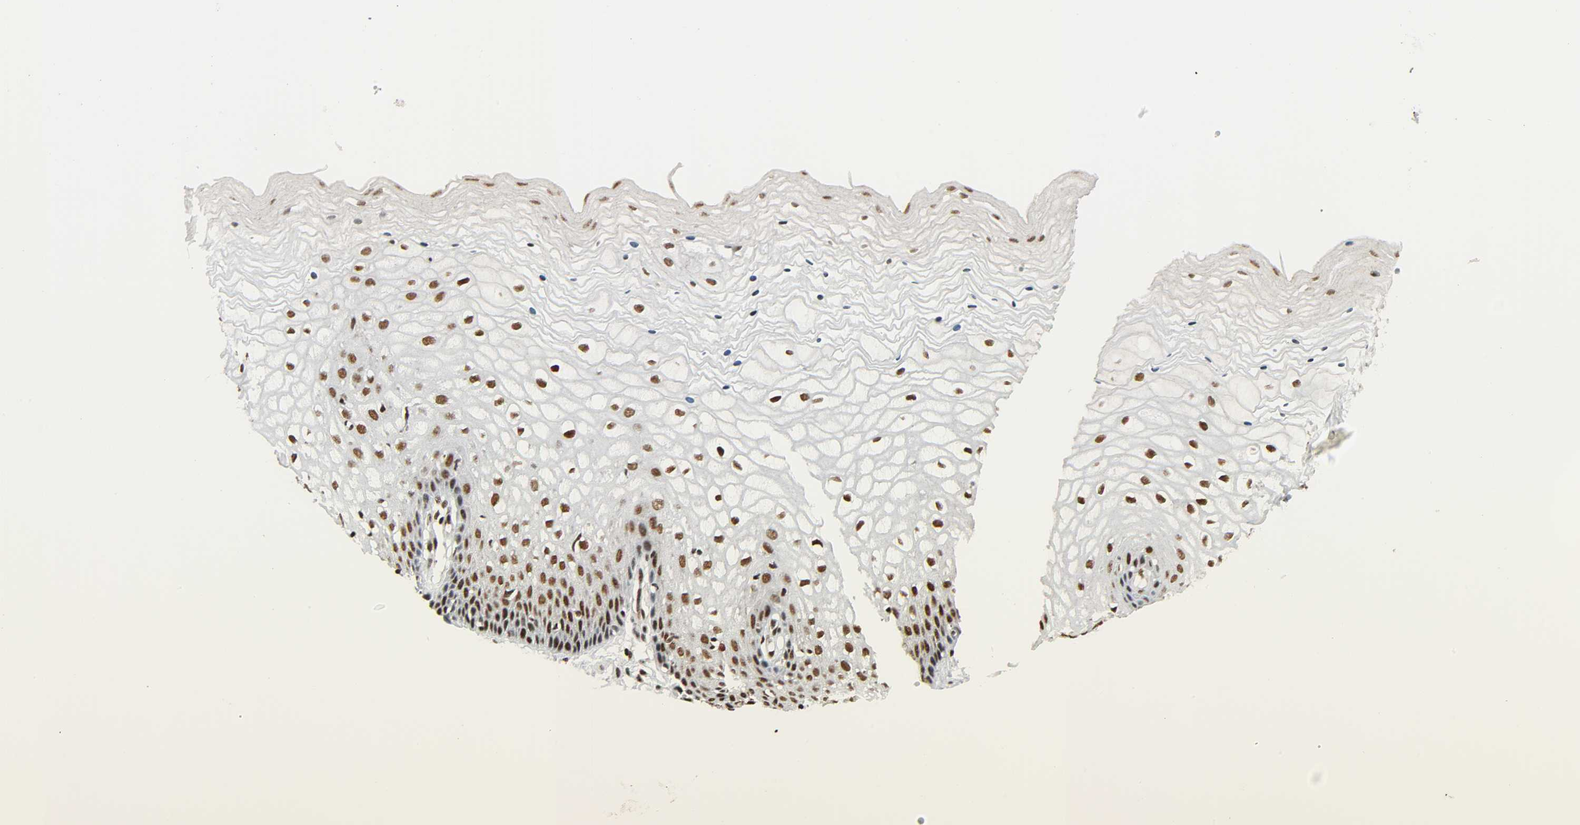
{"staining": {"intensity": "strong", "quantity": ">75%", "location": "nuclear"}, "tissue": "vagina", "cell_type": "Squamous epithelial cells", "image_type": "normal", "snomed": [{"axis": "morphology", "description": "Normal tissue, NOS"}, {"axis": "topography", "description": "Vagina"}], "caption": "Immunohistochemical staining of benign human vagina shows high levels of strong nuclear expression in approximately >75% of squamous epithelial cells. The protein of interest is shown in brown color, while the nuclei are stained blue.", "gene": "CDK9", "patient": {"sex": "female", "age": 34}}